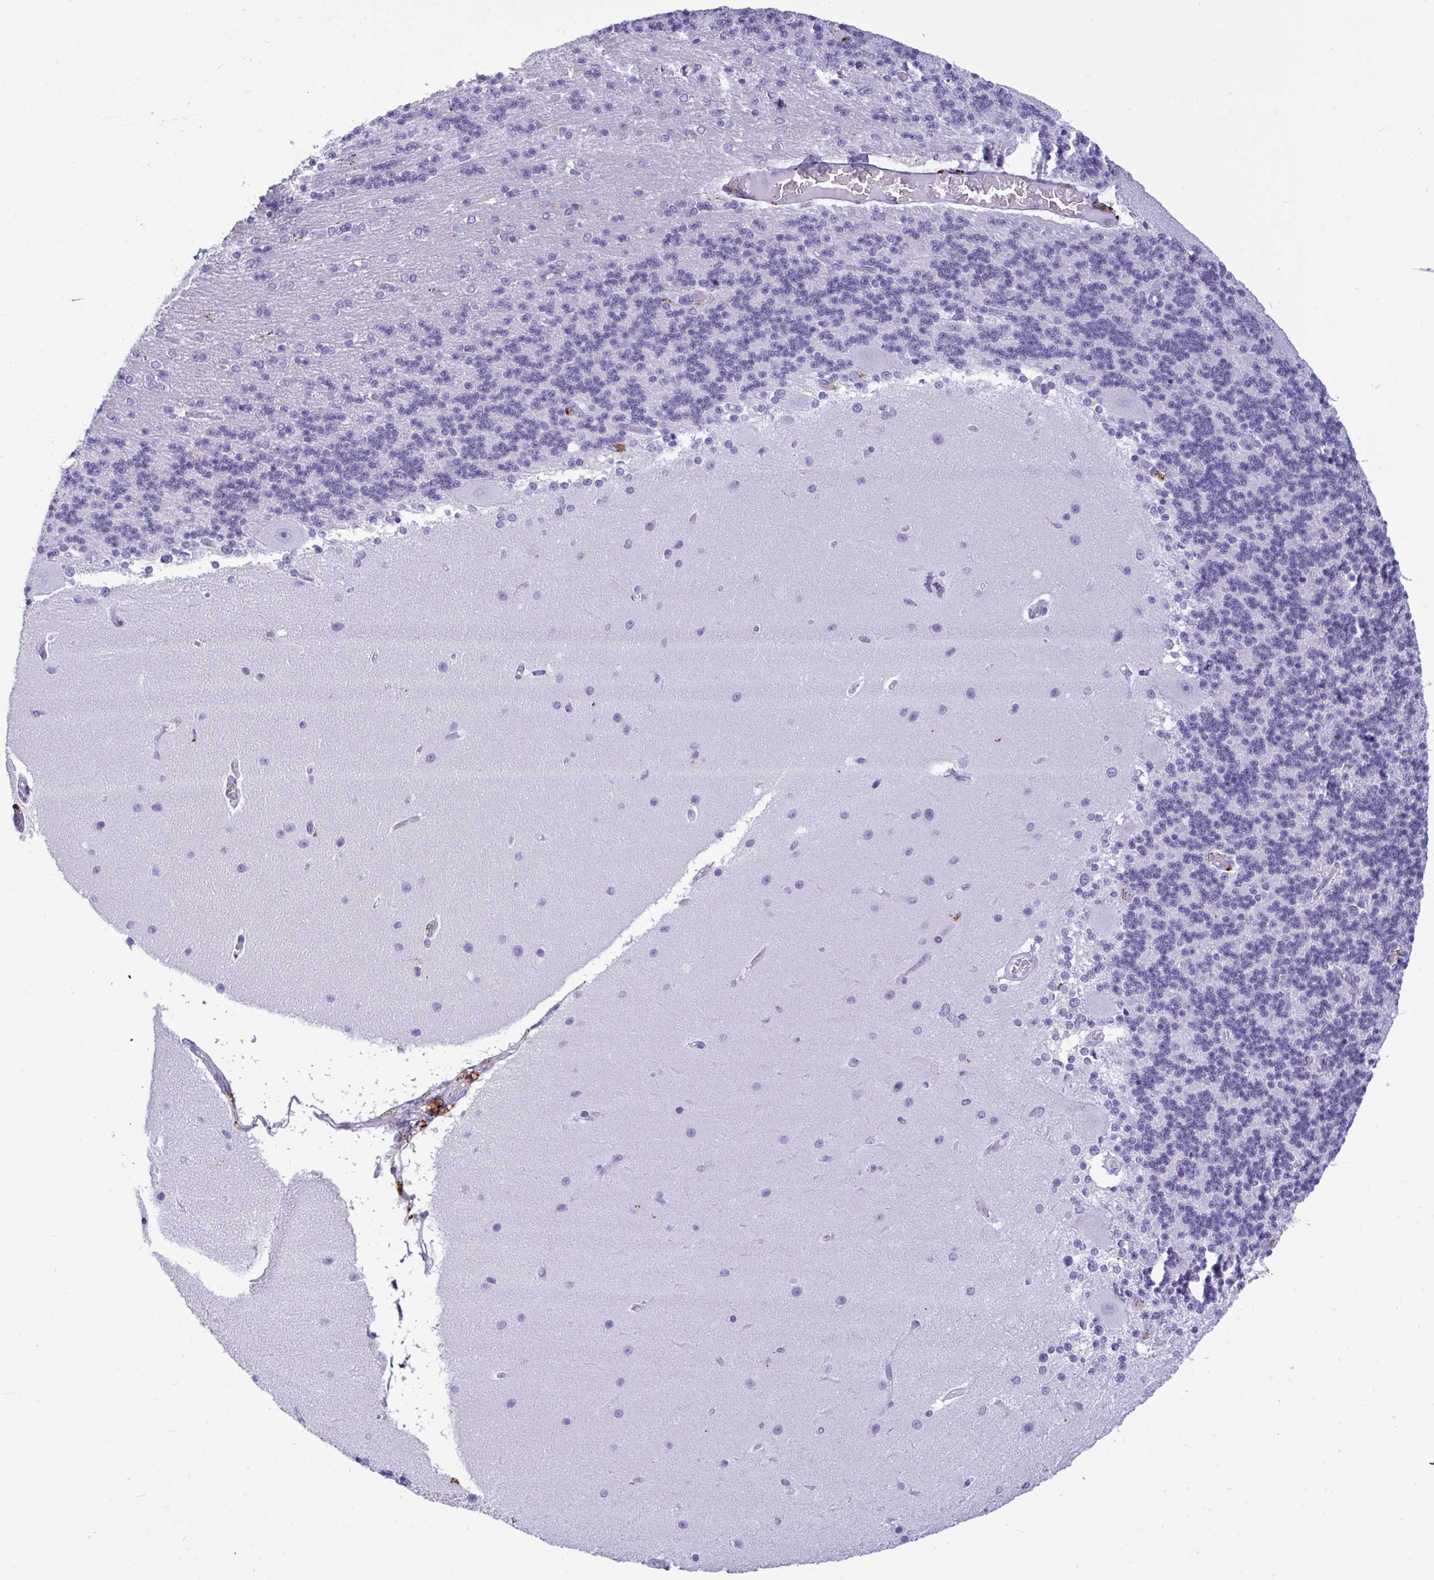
{"staining": {"intensity": "negative", "quantity": "none", "location": "none"}, "tissue": "cerebellum", "cell_type": "Cells in granular layer", "image_type": "normal", "snomed": [{"axis": "morphology", "description": "Normal tissue, NOS"}, {"axis": "topography", "description": "Cerebellum"}], "caption": "IHC histopathology image of normal cerebellum stained for a protein (brown), which exhibits no positivity in cells in granular layer. Nuclei are stained in blue.", "gene": "CPVL", "patient": {"sex": "female", "age": 54}}